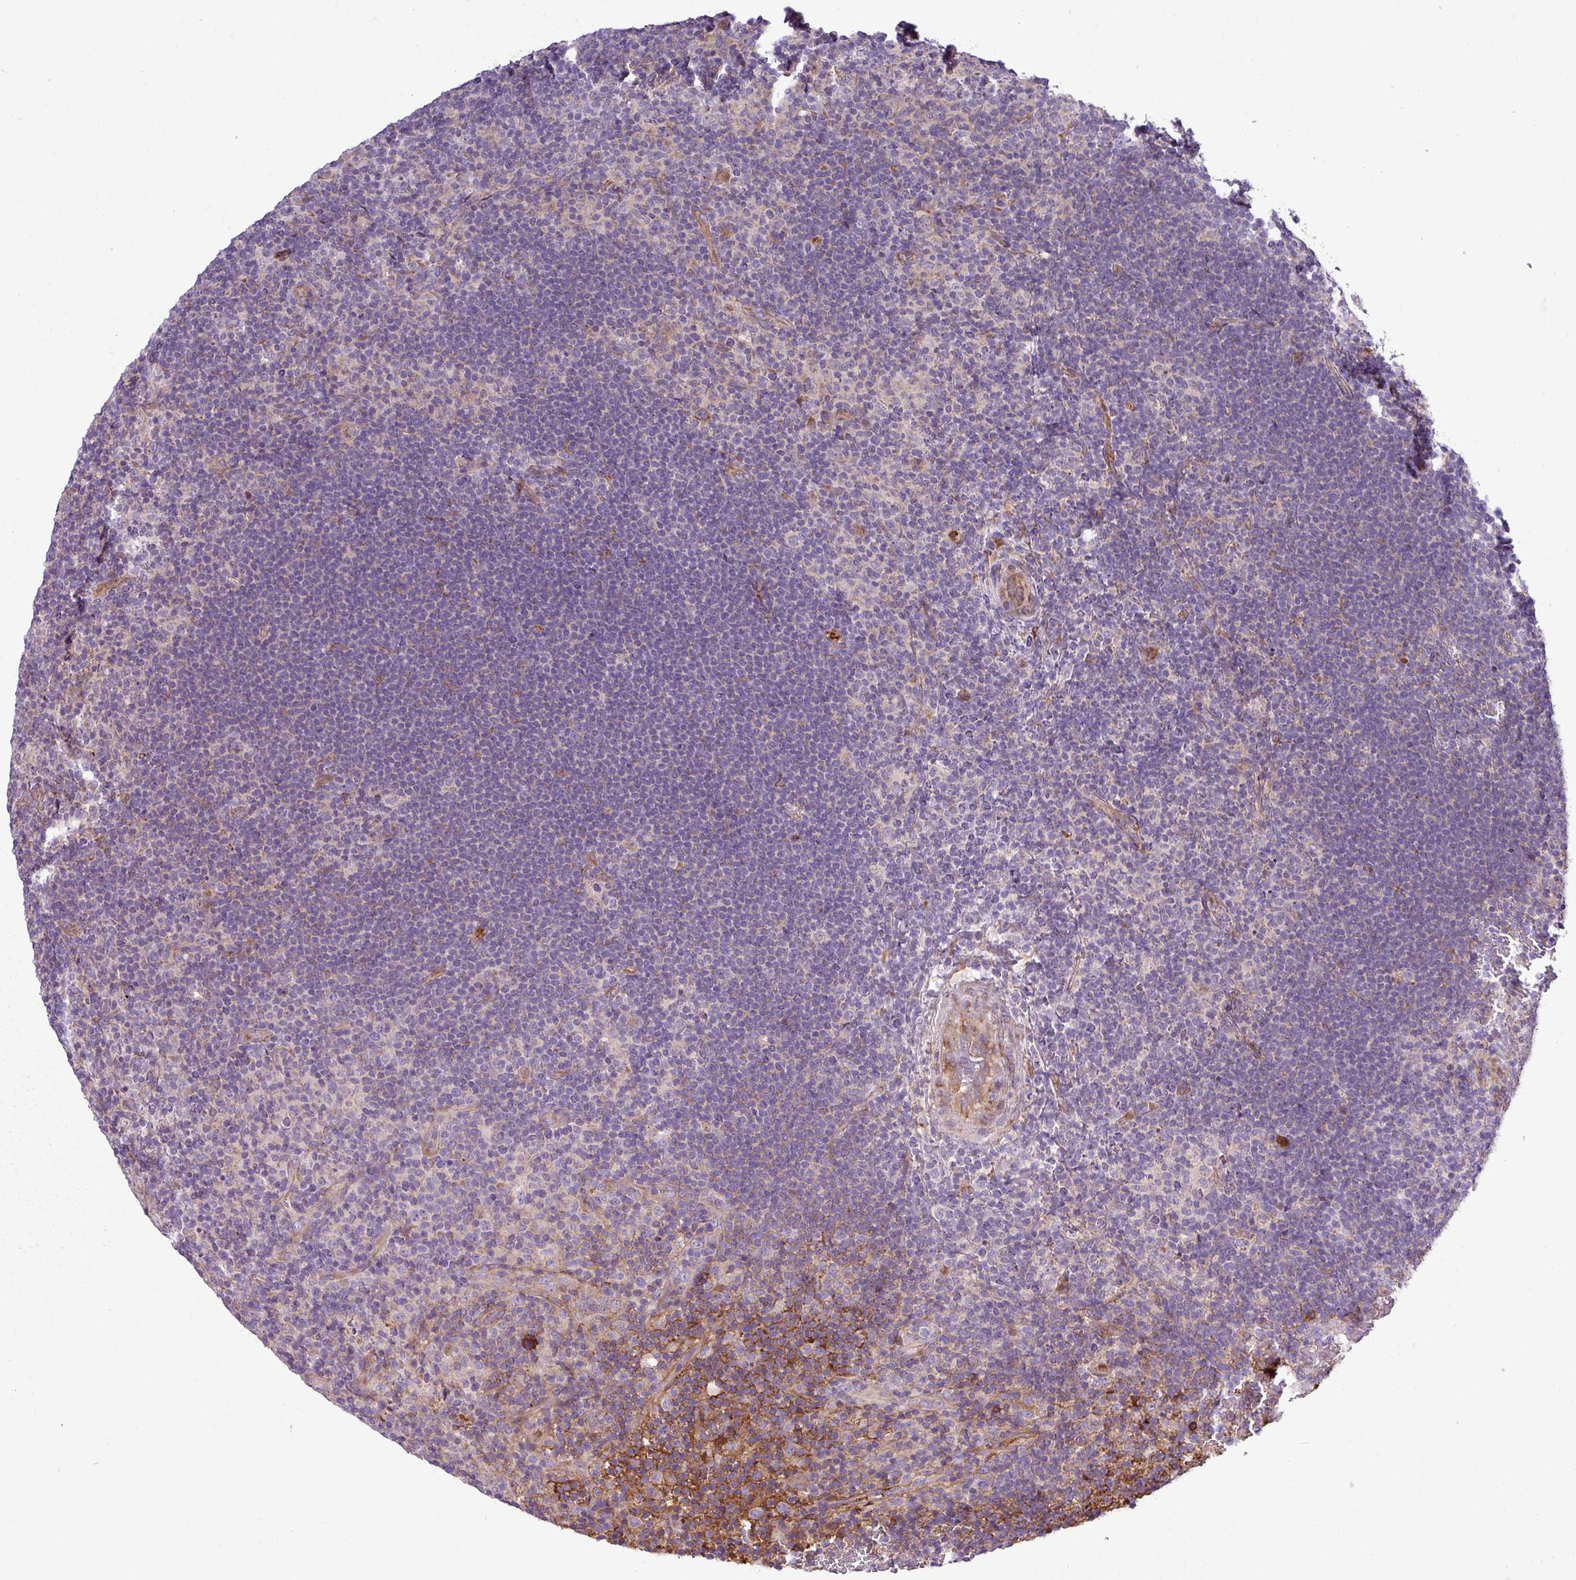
{"staining": {"intensity": "negative", "quantity": "none", "location": "none"}, "tissue": "lymphoma", "cell_type": "Tumor cells", "image_type": "cancer", "snomed": [{"axis": "morphology", "description": "Hodgkin's disease, NOS"}, {"axis": "topography", "description": "Lymph node"}], "caption": "There is no significant expression in tumor cells of Hodgkin's disease. (Stains: DAB immunohistochemistry with hematoxylin counter stain, Microscopy: brightfield microscopy at high magnification).", "gene": "CWH43", "patient": {"sex": "female", "age": 57}}